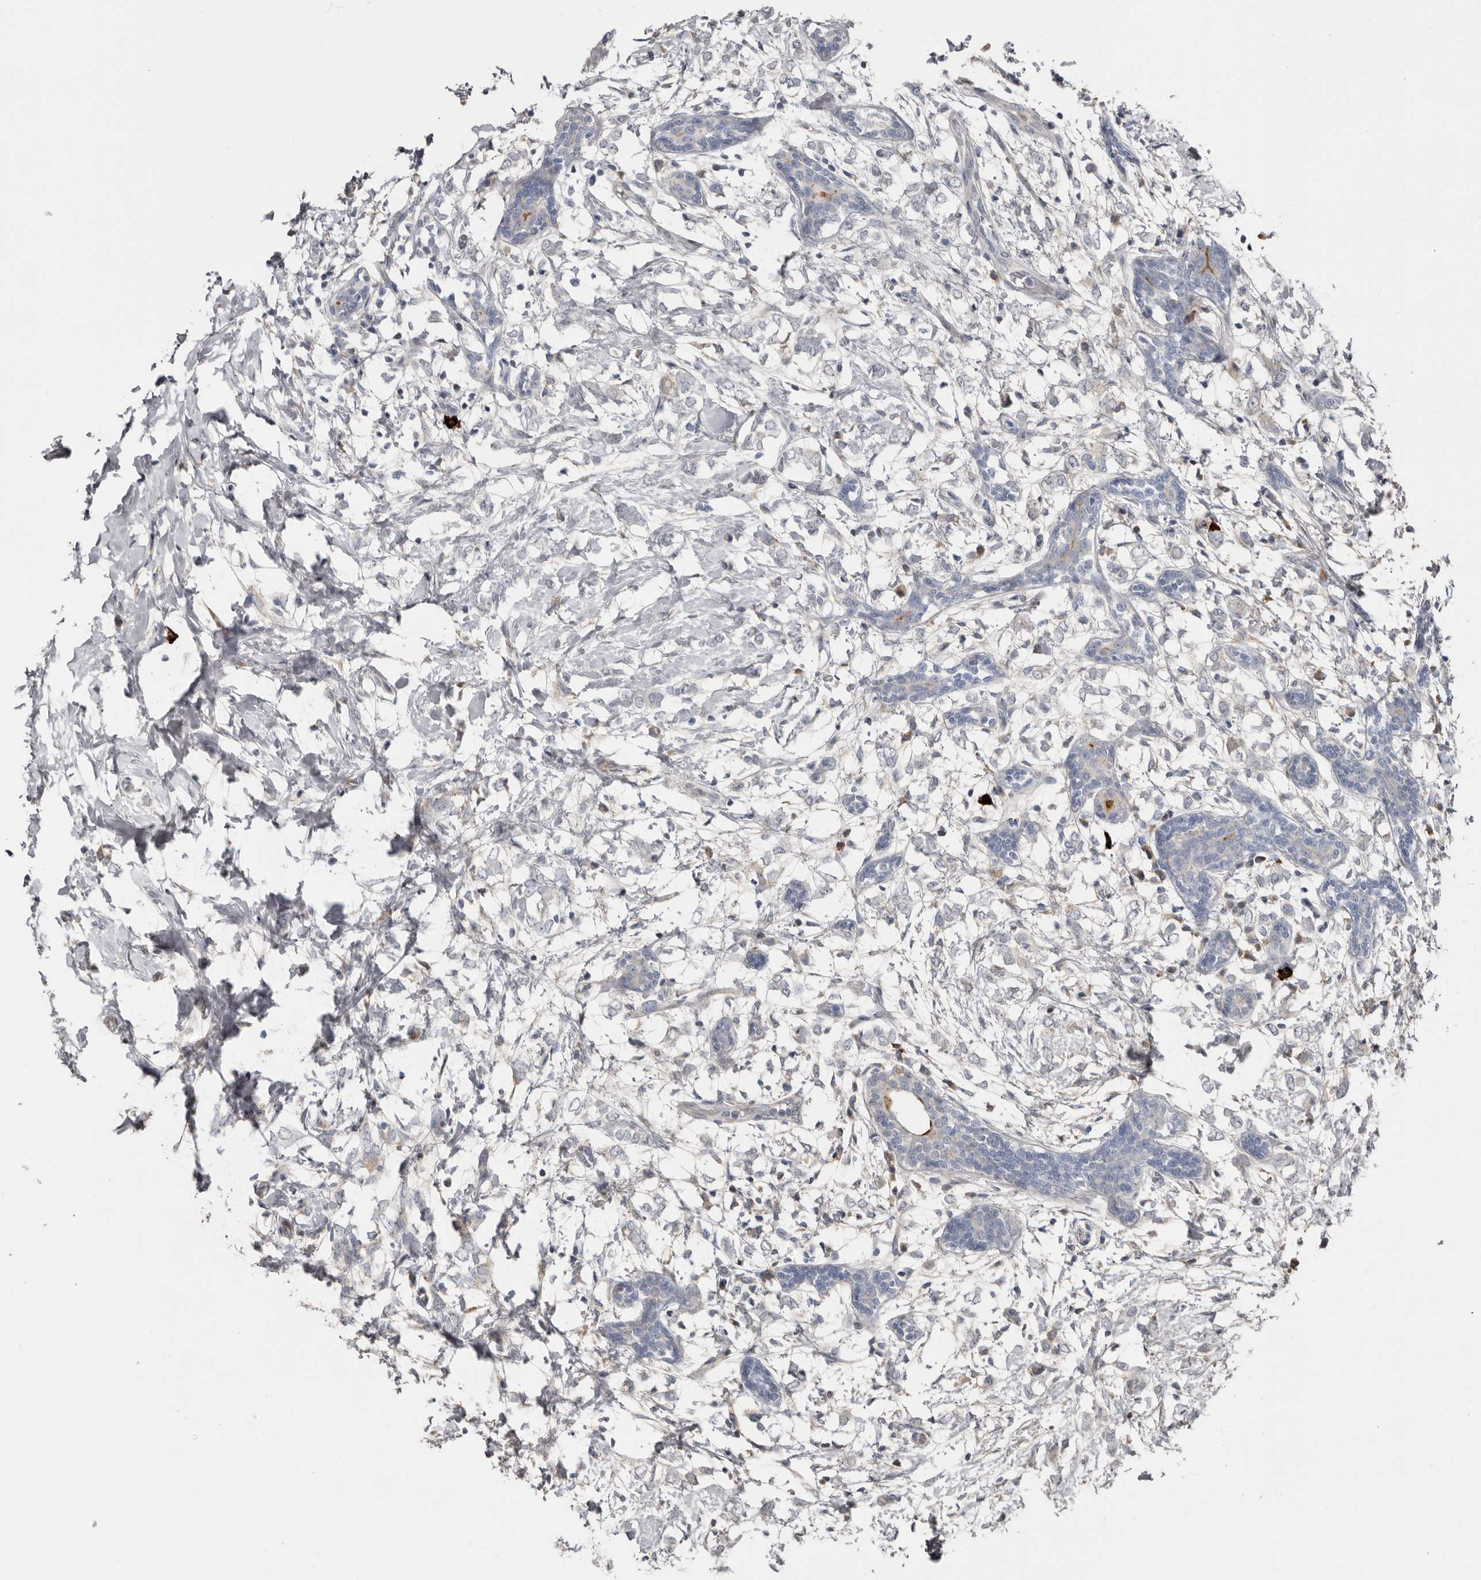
{"staining": {"intensity": "negative", "quantity": "none", "location": "none"}, "tissue": "breast cancer", "cell_type": "Tumor cells", "image_type": "cancer", "snomed": [{"axis": "morphology", "description": "Normal tissue, NOS"}, {"axis": "morphology", "description": "Lobular carcinoma"}, {"axis": "topography", "description": "Breast"}], "caption": "This is an immunohistochemistry (IHC) image of human breast cancer. There is no staining in tumor cells.", "gene": "ZNF114", "patient": {"sex": "female", "age": 47}}